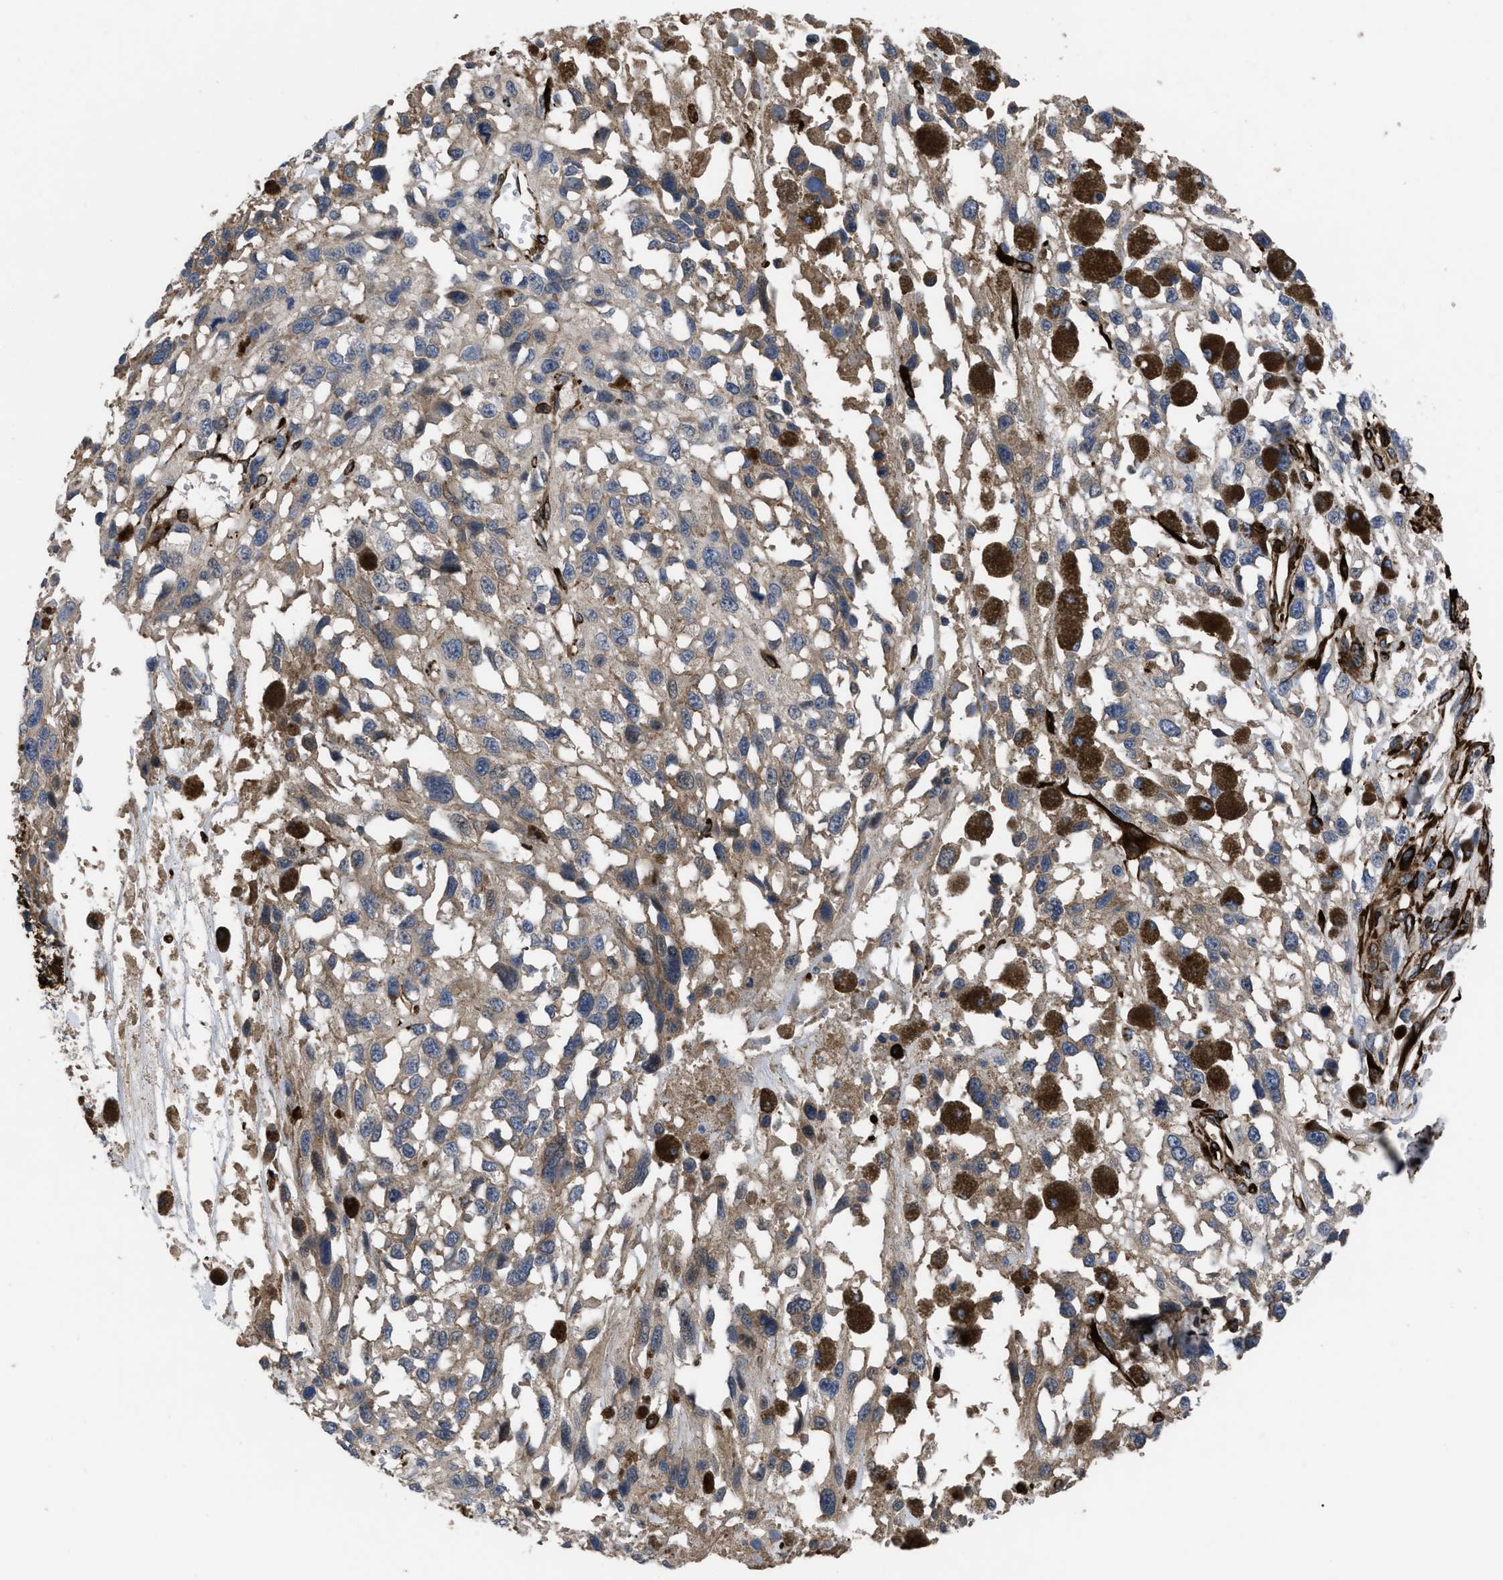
{"staining": {"intensity": "negative", "quantity": "none", "location": "none"}, "tissue": "melanoma", "cell_type": "Tumor cells", "image_type": "cancer", "snomed": [{"axis": "morphology", "description": "Malignant melanoma, Metastatic site"}, {"axis": "topography", "description": "Lymph node"}], "caption": "Melanoma was stained to show a protein in brown. There is no significant staining in tumor cells.", "gene": "SQLE", "patient": {"sex": "male", "age": 59}}